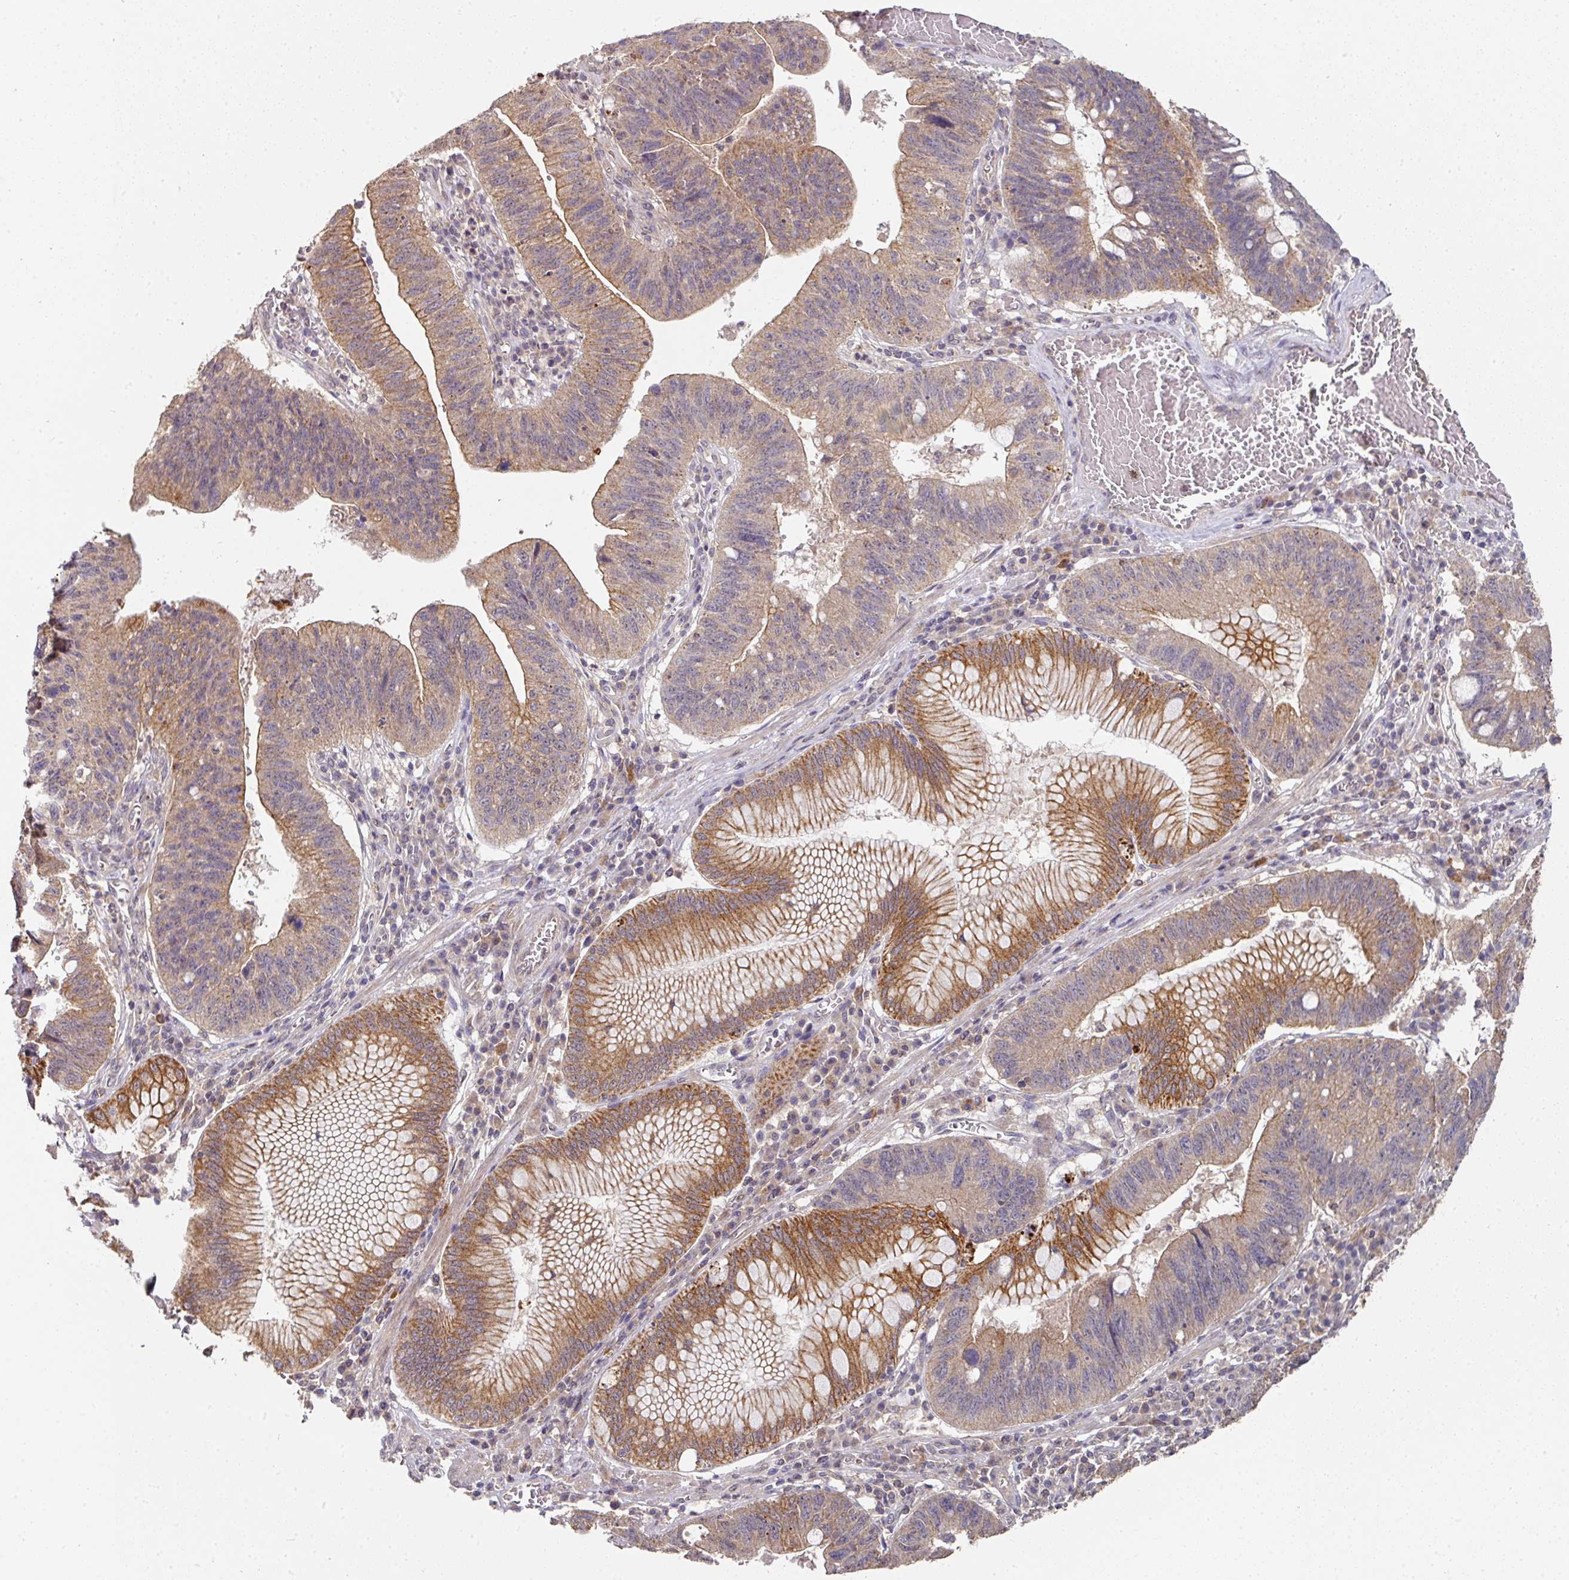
{"staining": {"intensity": "moderate", "quantity": "25%-75%", "location": "cytoplasmic/membranous"}, "tissue": "stomach cancer", "cell_type": "Tumor cells", "image_type": "cancer", "snomed": [{"axis": "morphology", "description": "Adenocarcinoma, NOS"}, {"axis": "topography", "description": "Stomach"}], "caption": "This micrograph displays IHC staining of human stomach cancer (adenocarcinoma), with medium moderate cytoplasmic/membranous positivity in about 25%-75% of tumor cells.", "gene": "EXTL3", "patient": {"sex": "male", "age": 59}}